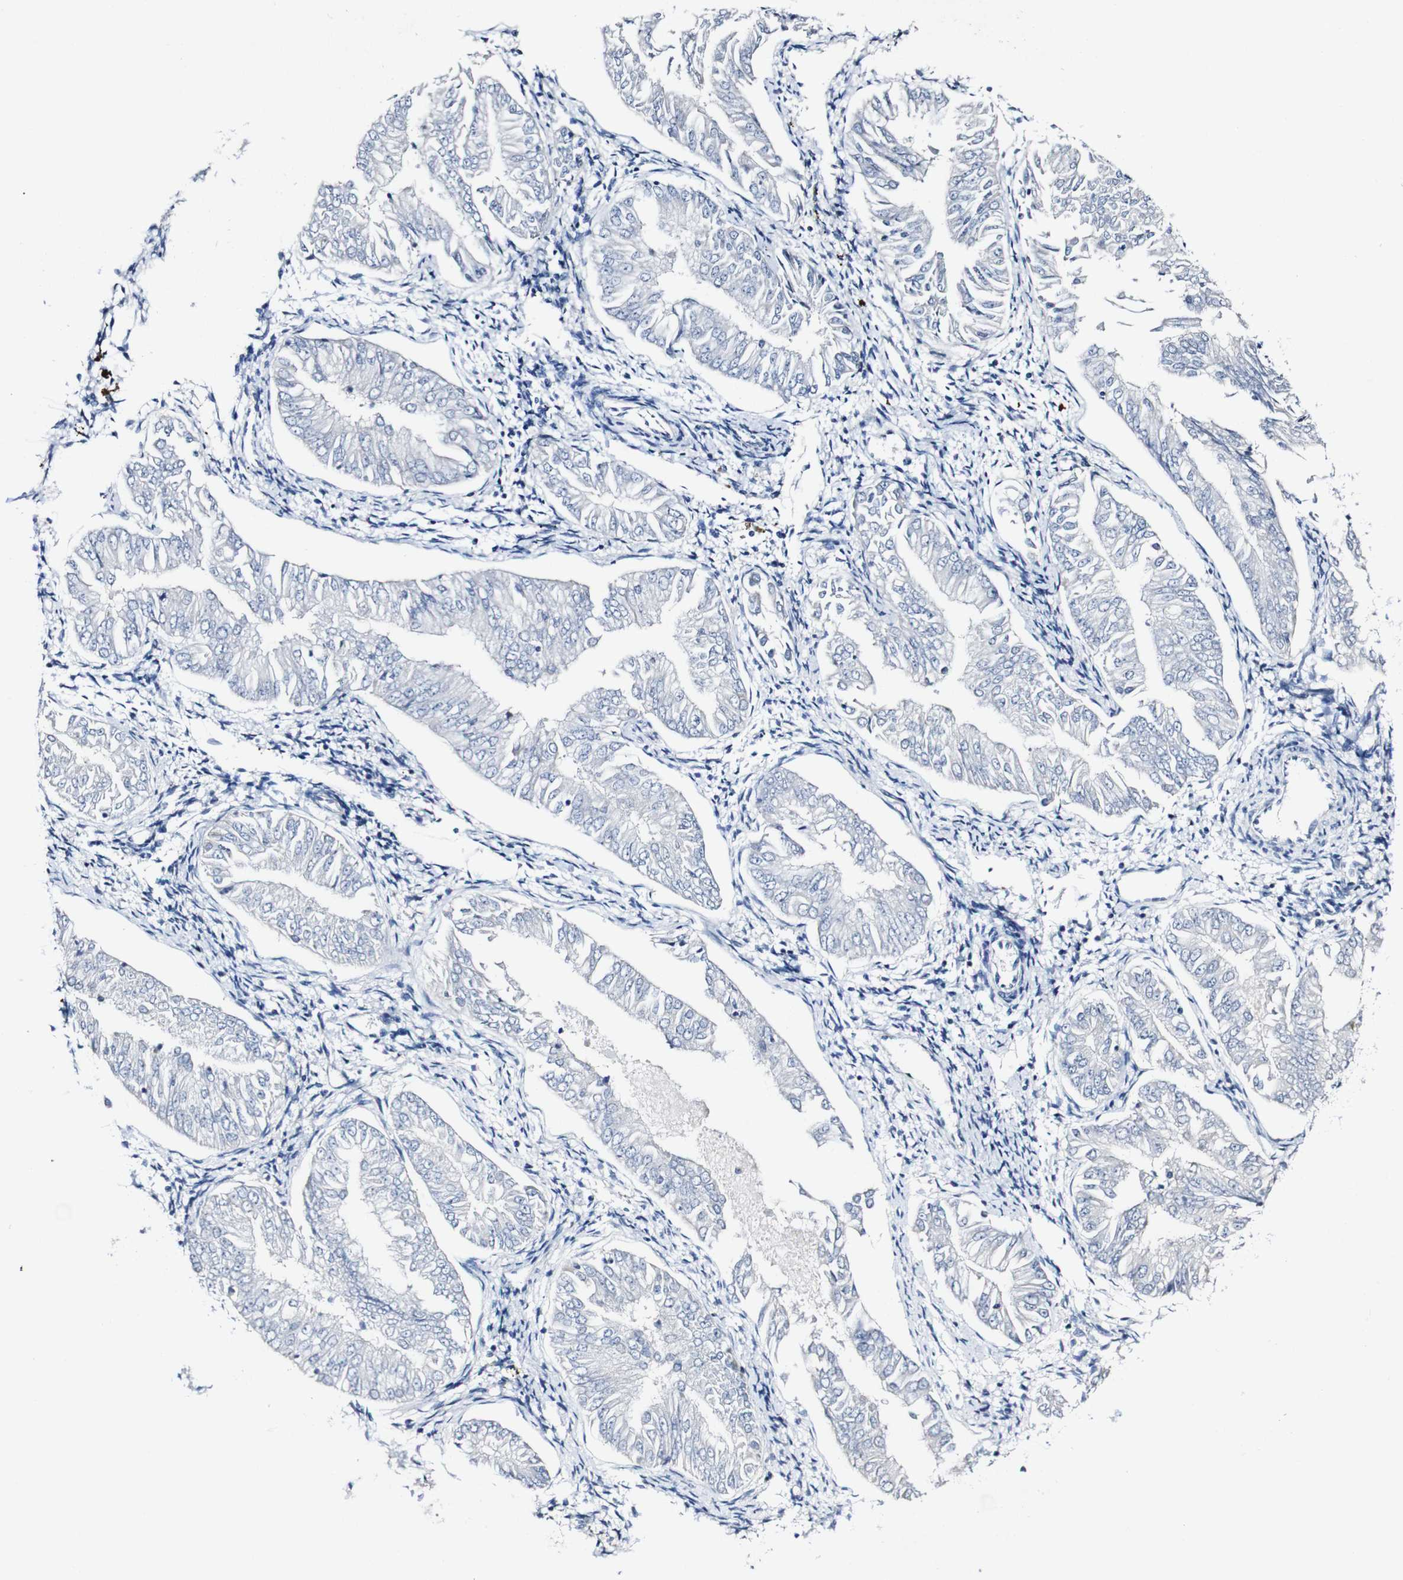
{"staining": {"intensity": "negative", "quantity": "none", "location": "none"}, "tissue": "endometrial cancer", "cell_type": "Tumor cells", "image_type": "cancer", "snomed": [{"axis": "morphology", "description": "Adenocarcinoma, NOS"}, {"axis": "topography", "description": "Endometrium"}], "caption": "Endometrial cancer stained for a protein using immunohistochemistry (IHC) exhibits no expression tumor cells.", "gene": "GRAMD1A", "patient": {"sex": "female", "age": 53}}